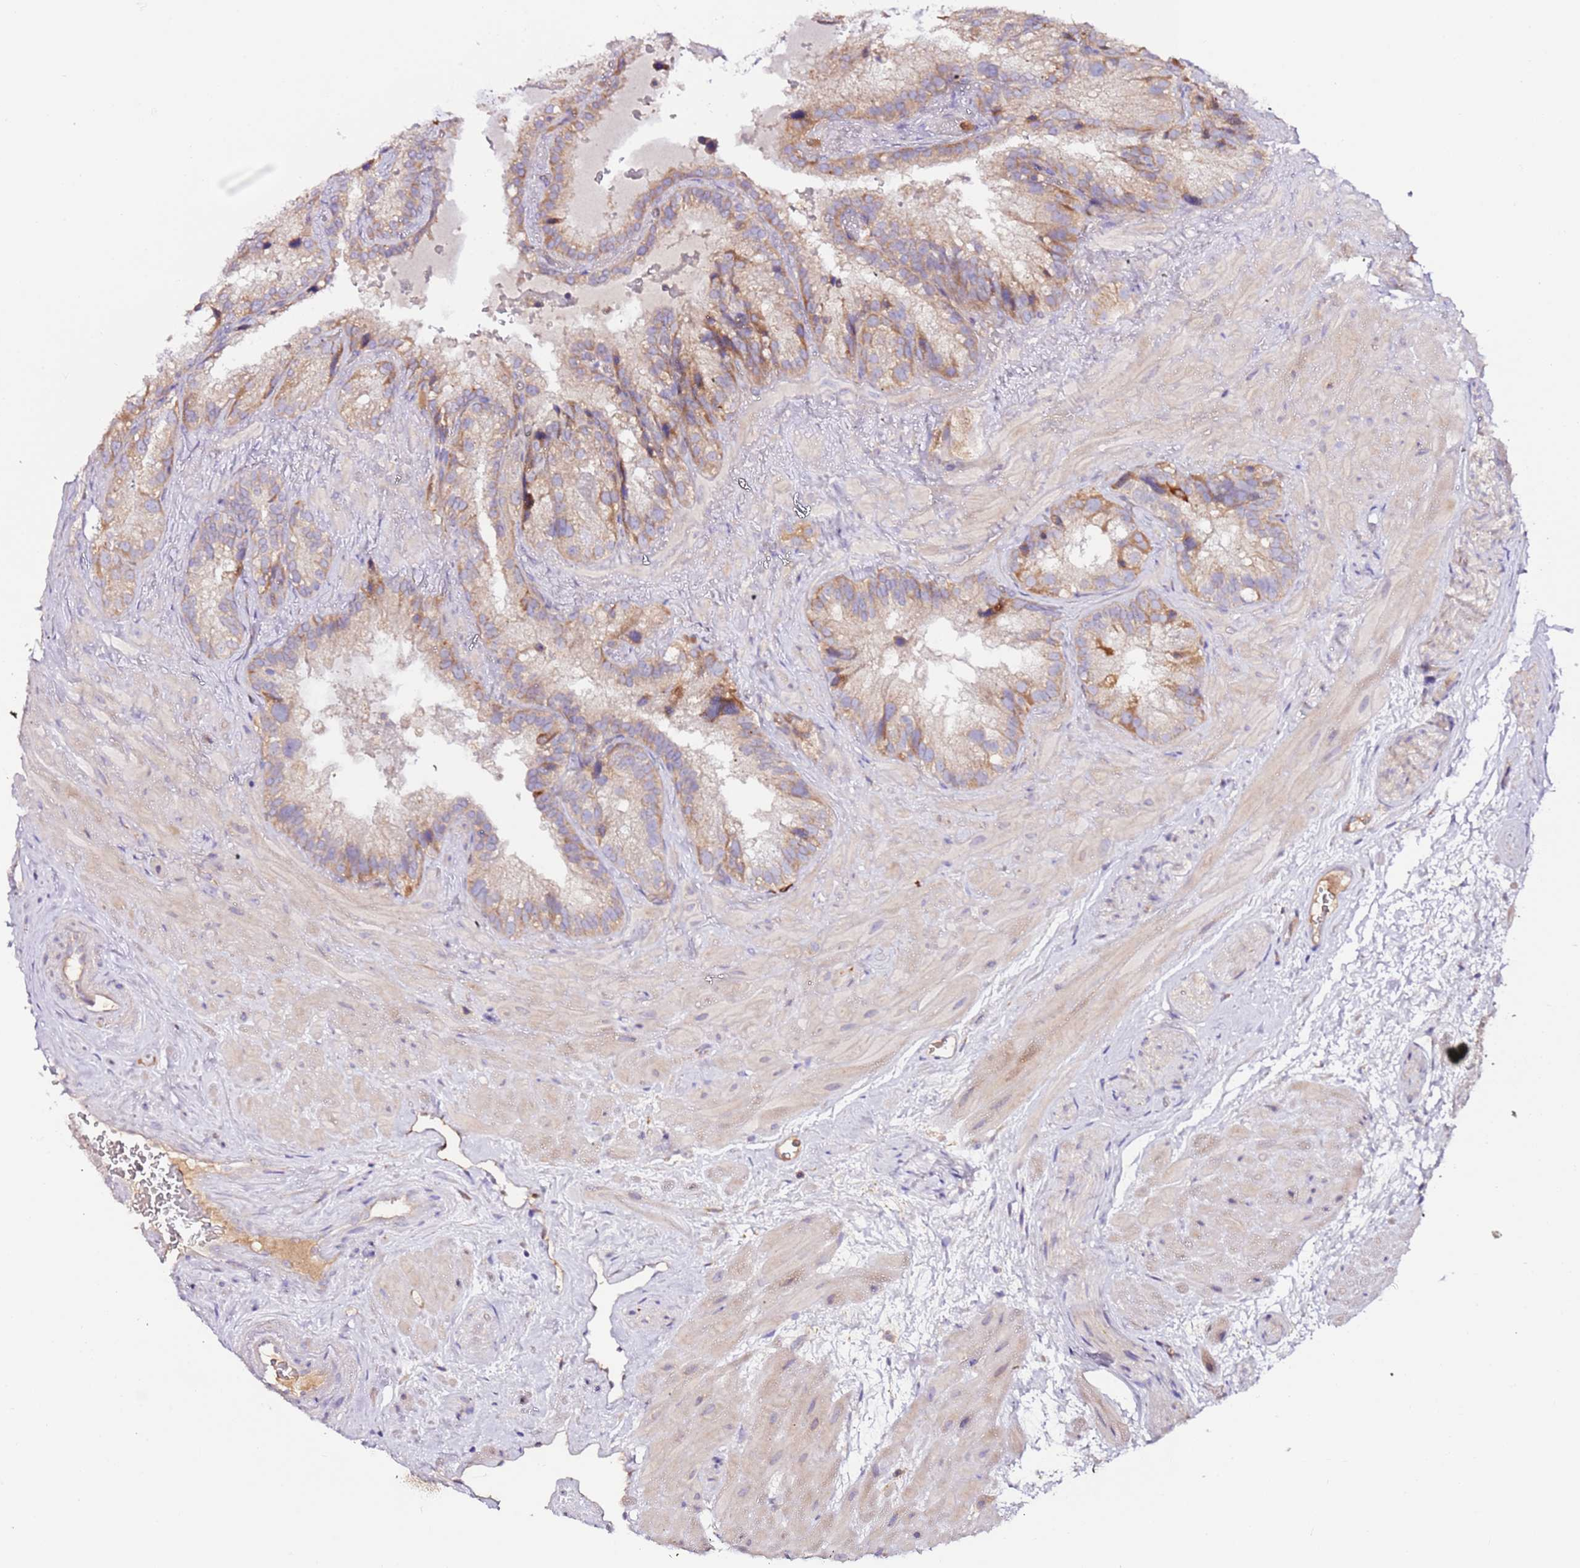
{"staining": {"intensity": "moderate", "quantity": "25%-75%", "location": "cytoplasmic/membranous"}, "tissue": "seminal vesicle", "cell_type": "Glandular cells", "image_type": "normal", "snomed": [{"axis": "morphology", "description": "Normal tissue, NOS"}, {"axis": "topography", "description": "Prostate"}, {"axis": "topography", "description": "Seminal veicle"}], "caption": "Immunohistochemistry photomicrograph of unremarkable seminal vesicle: seminal vesicle stained using IHC reveals medium levels of moderate protein expression localized specifically in the cytoplasmic/membranous of glandular cells, appearing as a cytoplasmic/membranous brown color.", "gene": "FLVCR1", "patient": {"sex": "male", "age": 68}}